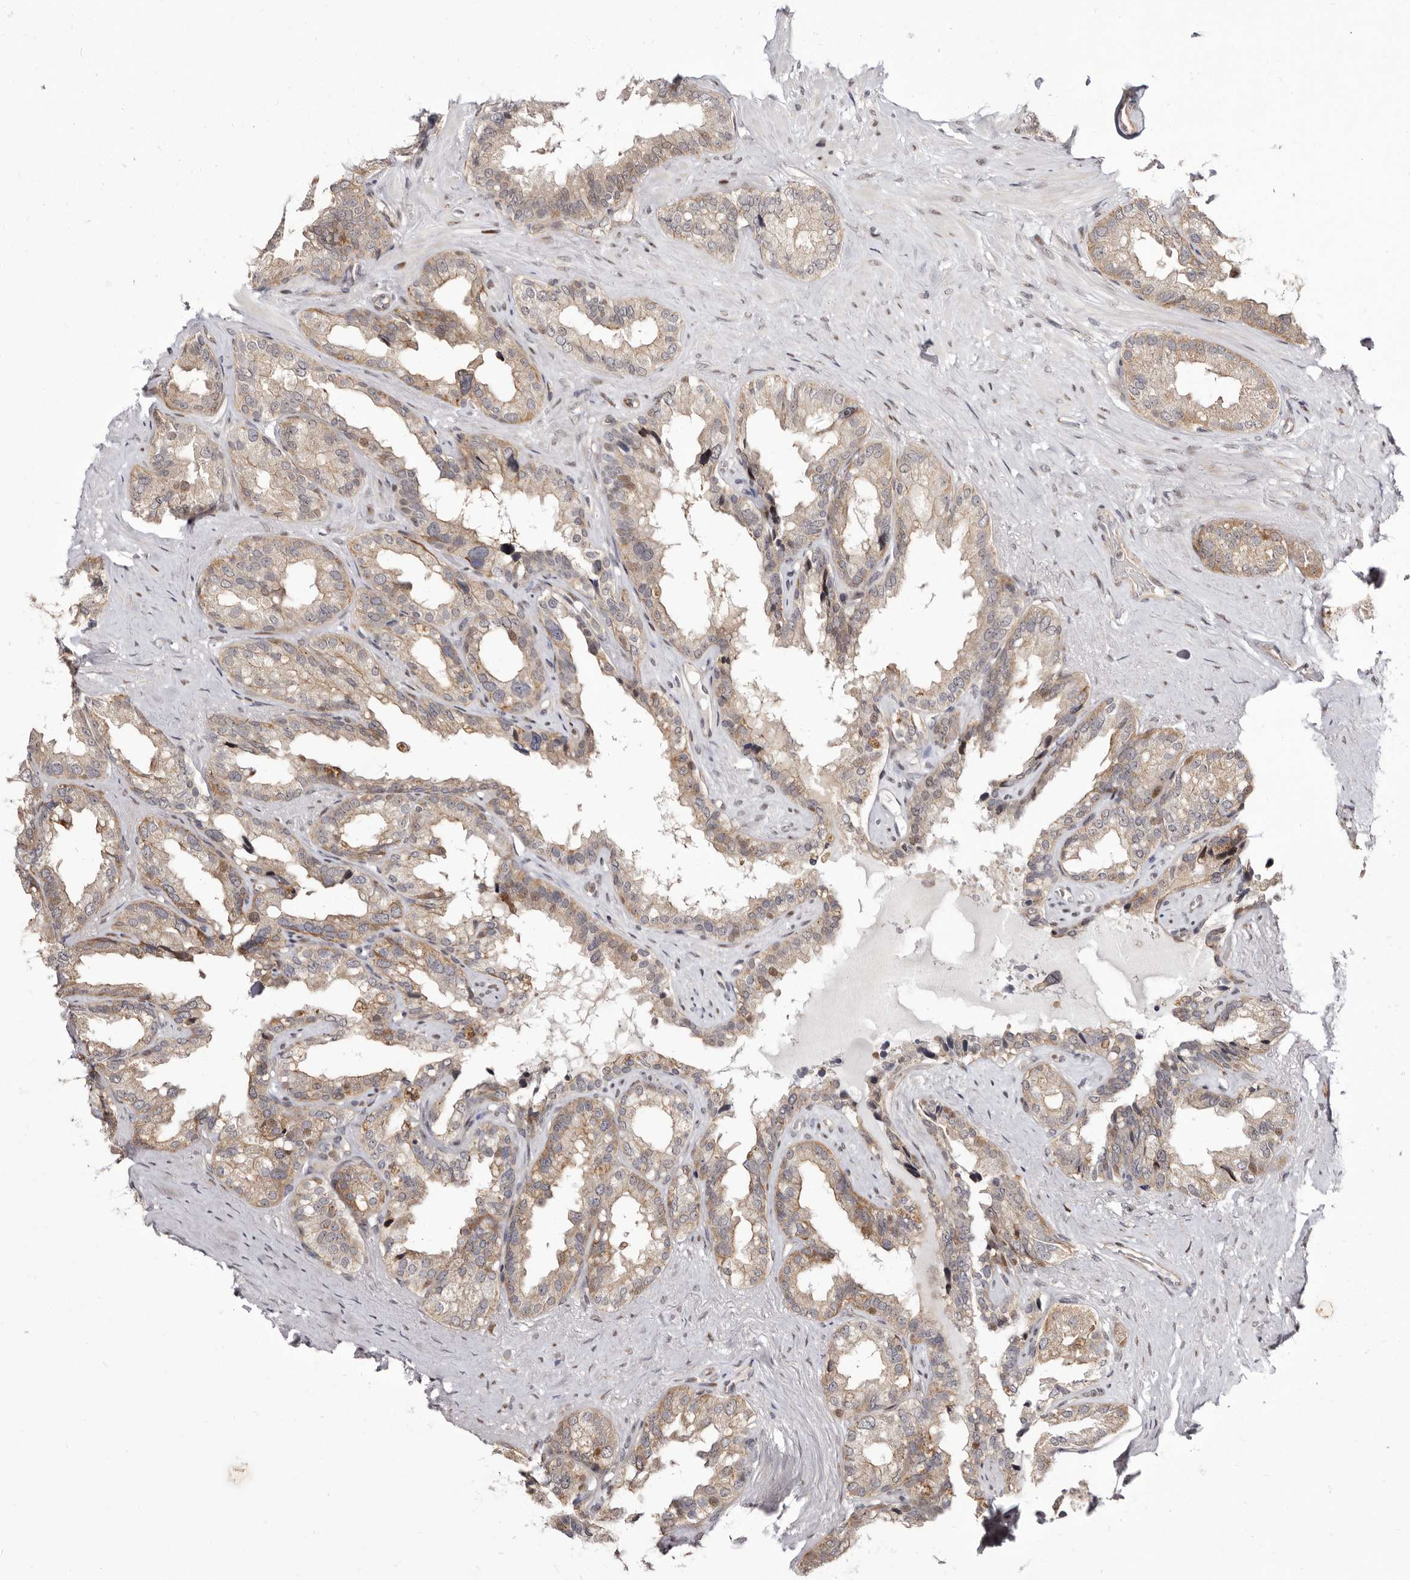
{"staining": {"intensity": "weak", "quantity": ">75%", "location": "cytoplasmic/membranous,nuclear"}, "tissue": "seminal vesicle", "cell_type": "Glandular cells", "image_type": "normal", "snomed": [{"axis": "morphology", "description": "Normal tissue, NOS"}, {"axis": "topography", "description": "Seminal veicle"}], "caption": "Immunohistochemistry of unremarkable seminal vesicle reveals low levels of weak cytoplasmic/membranous,nuclear staining in about >75% of glandular cells.", "gene": "GLRX3", "patient": {"sex": "male", "age": 80}}